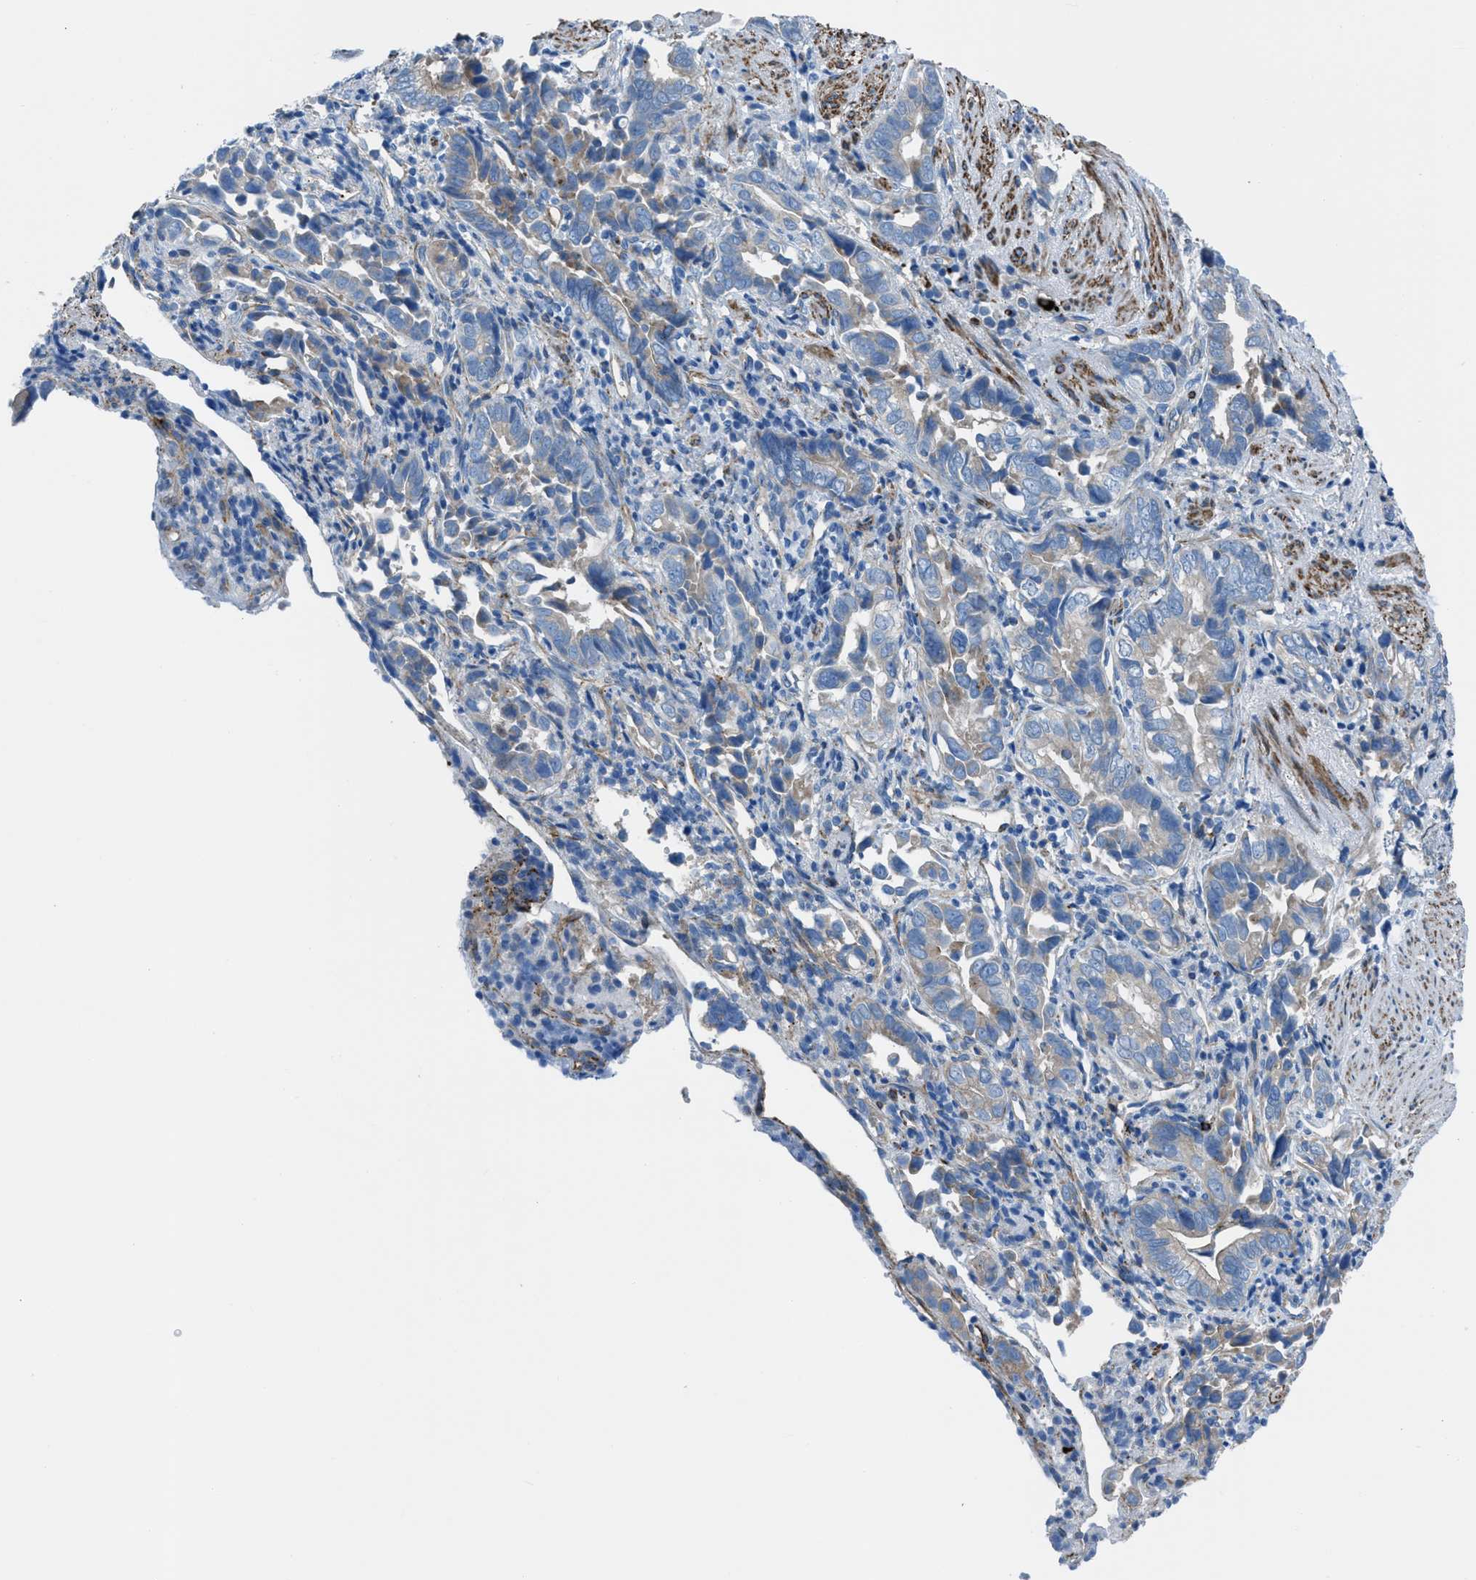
{"staining": {"intensity": "weak", "quantity": "<25%", "location": "cytoplasmic/membranous"}, "tissue": "liver cancer", "cell_type": "Tumor cells", "image_type": "cancer", "snomed": [{"axis": "morphology", "description": "Cholangiocarcinoma"}, {"axis": "topography", "description": "Liver"}], "caption": "Liver cancer (cholangiocarcinoma) stained for a protein using immunohistochemistry (IHC) demonstrates no staining tumor cells.", "gene": "KCNH7", "patient": {"sex": "female", "age": 79}}